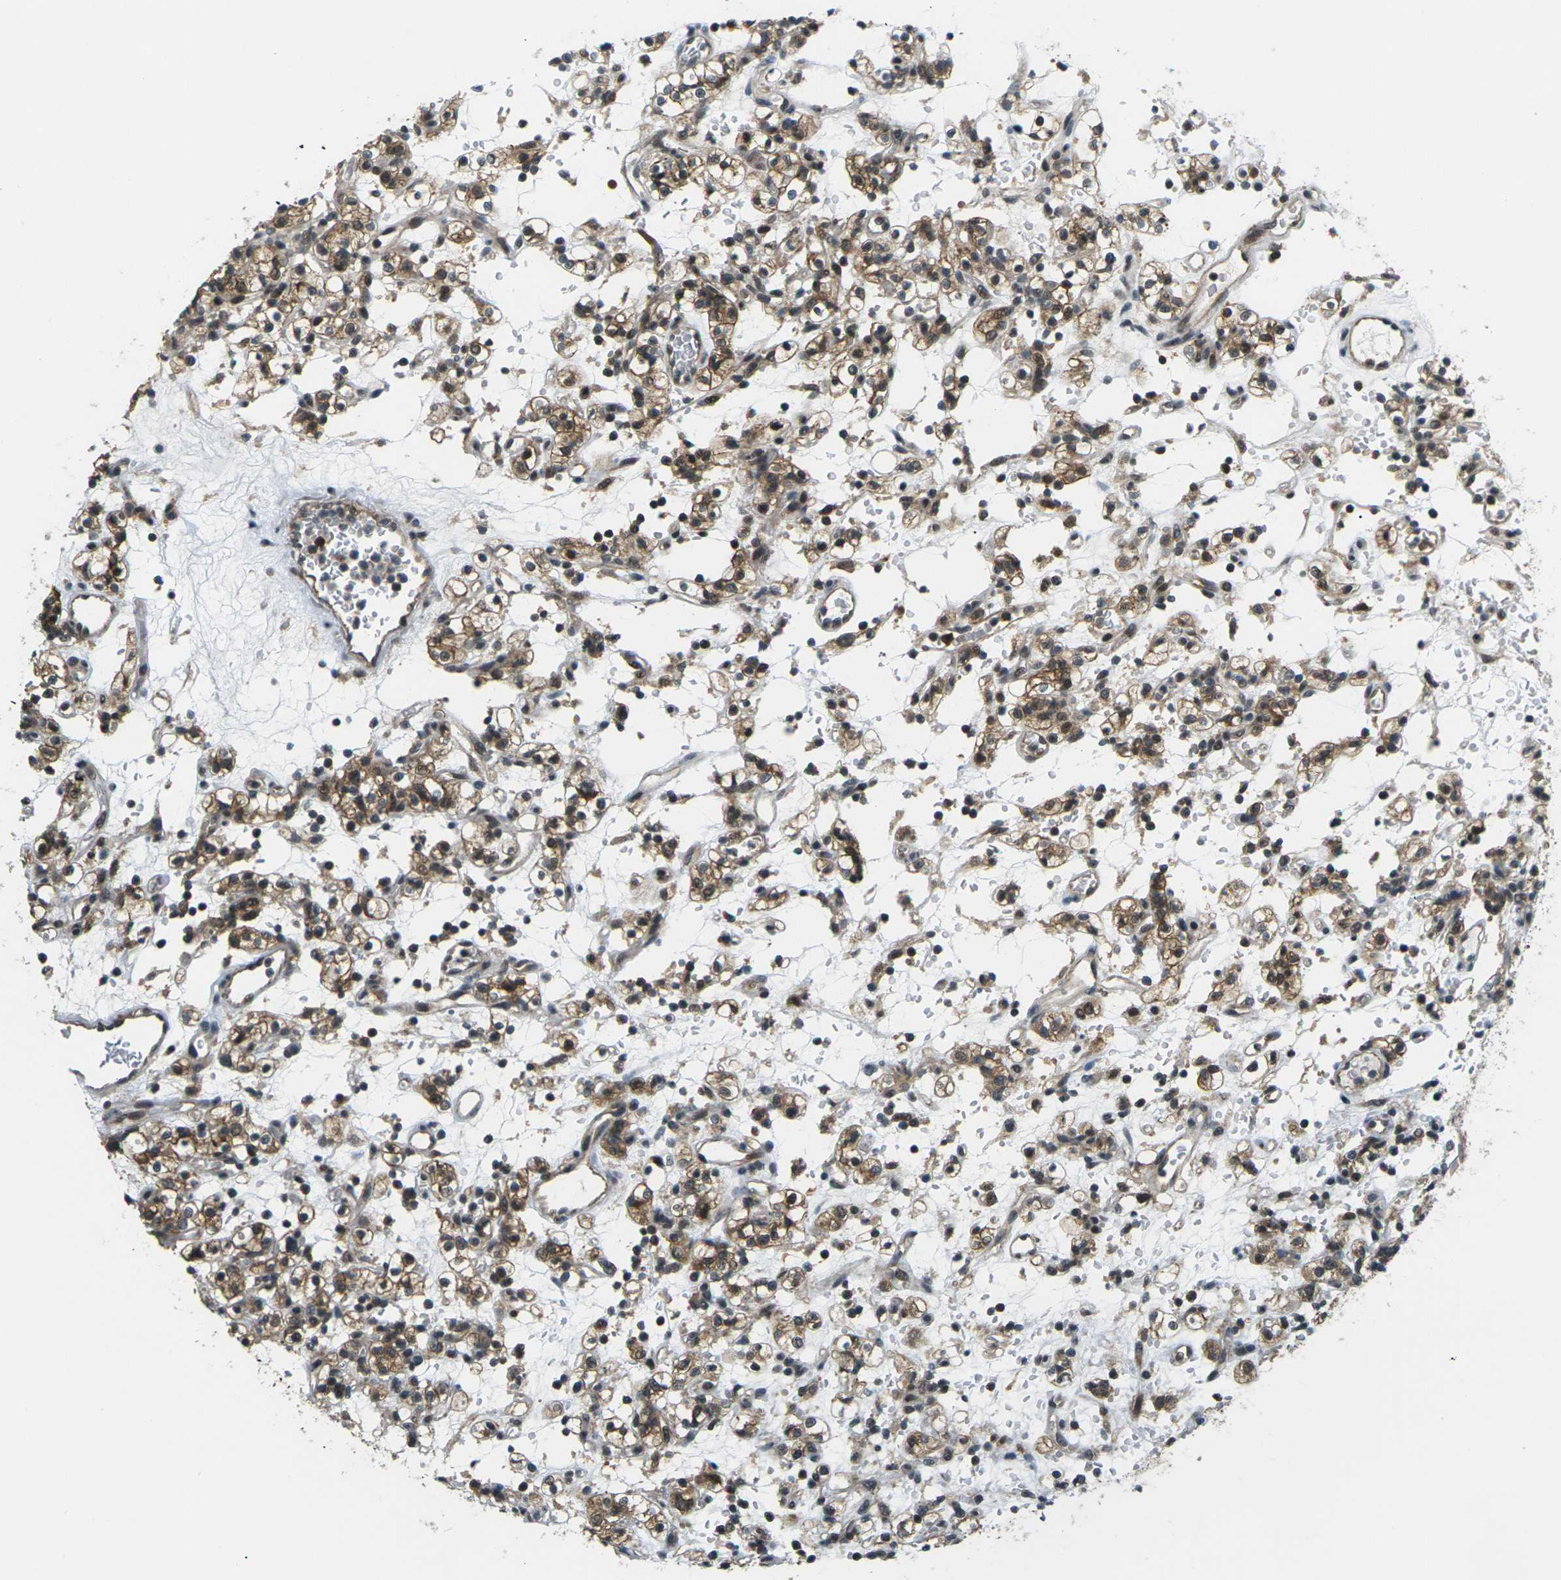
{"staining": {"intensity": "moderate", "quantity": ">75%", "location": "cytoplasmic/membranous,nuclear"}, "tissue": "renal cancer", "cell_type": "Tumor cells", "image_type": "cancer", "snomed": [{"axis": "morphology", "description": "Normal tissue, NOS"}, {"axis": "morphology", "description": "Adenocarcinoma, NOS"}, {"axis": "topography", "description": "Kidney"}], "caption": "Protein analysis of renal cancer tissue demonstrates moderate cytoplasmic/membranous and nuclear positivity in approximately >75% of tumor cells.", "gene": "UBE2S", "patient": {"sex": "female", "age": 72}}